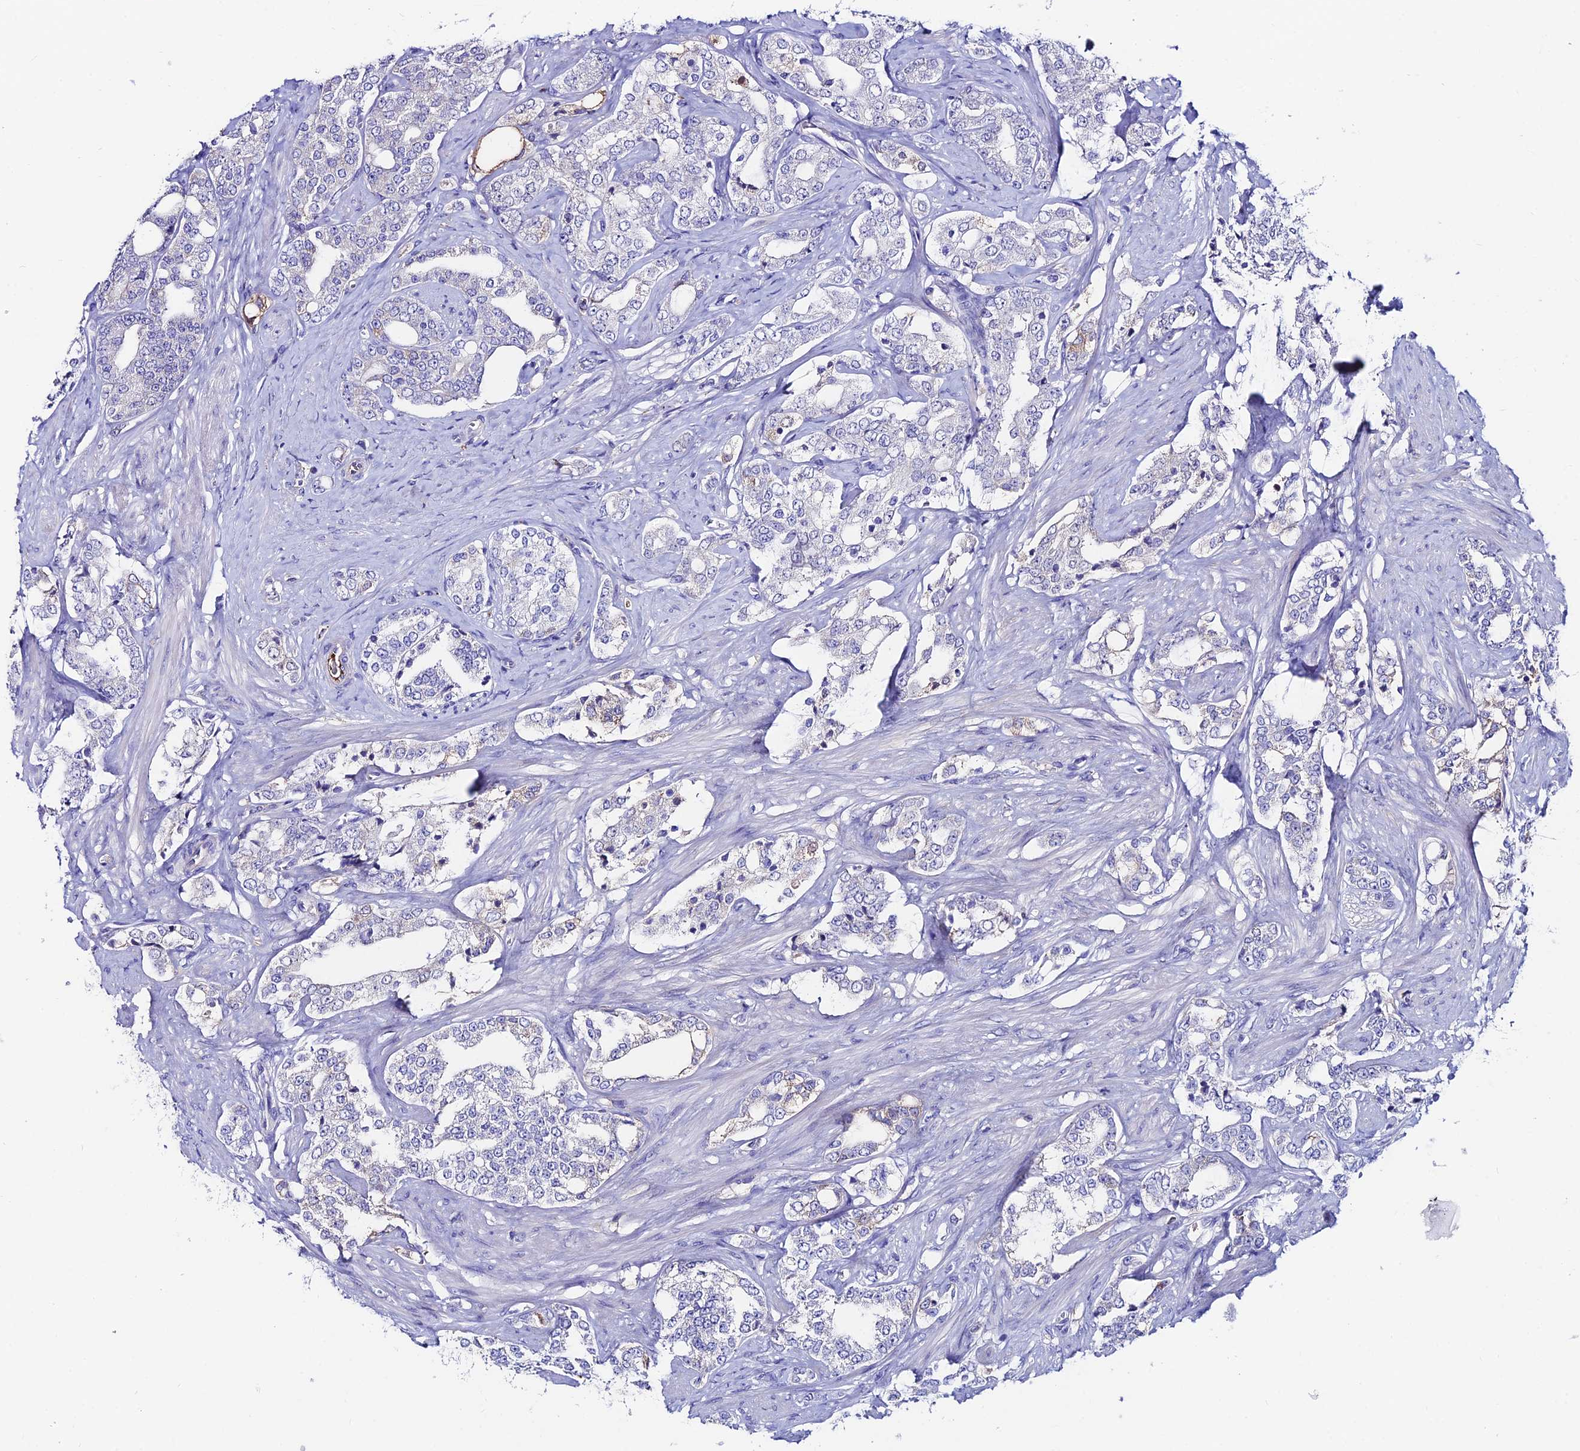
{"staining": {"intensity": "negative", "quantity": "none", "location": "none"}, "tissue": "prostate cancer", "cell_type": "Tumor cells", "image_type": "cancer", "snomed": [{"axis": "morphology", "description": "Adenocarcinoma, High grade"}, {"axis": "topography", "description": "Prostate"}], "caption": "The IHC histopathology image has no significant positivity in tumor cells of prostate cancer (adenocarcinoma (high-grade)) tissue.", "gene": "SLC25A16", "patient": {"sex": "male", "age": 64}}